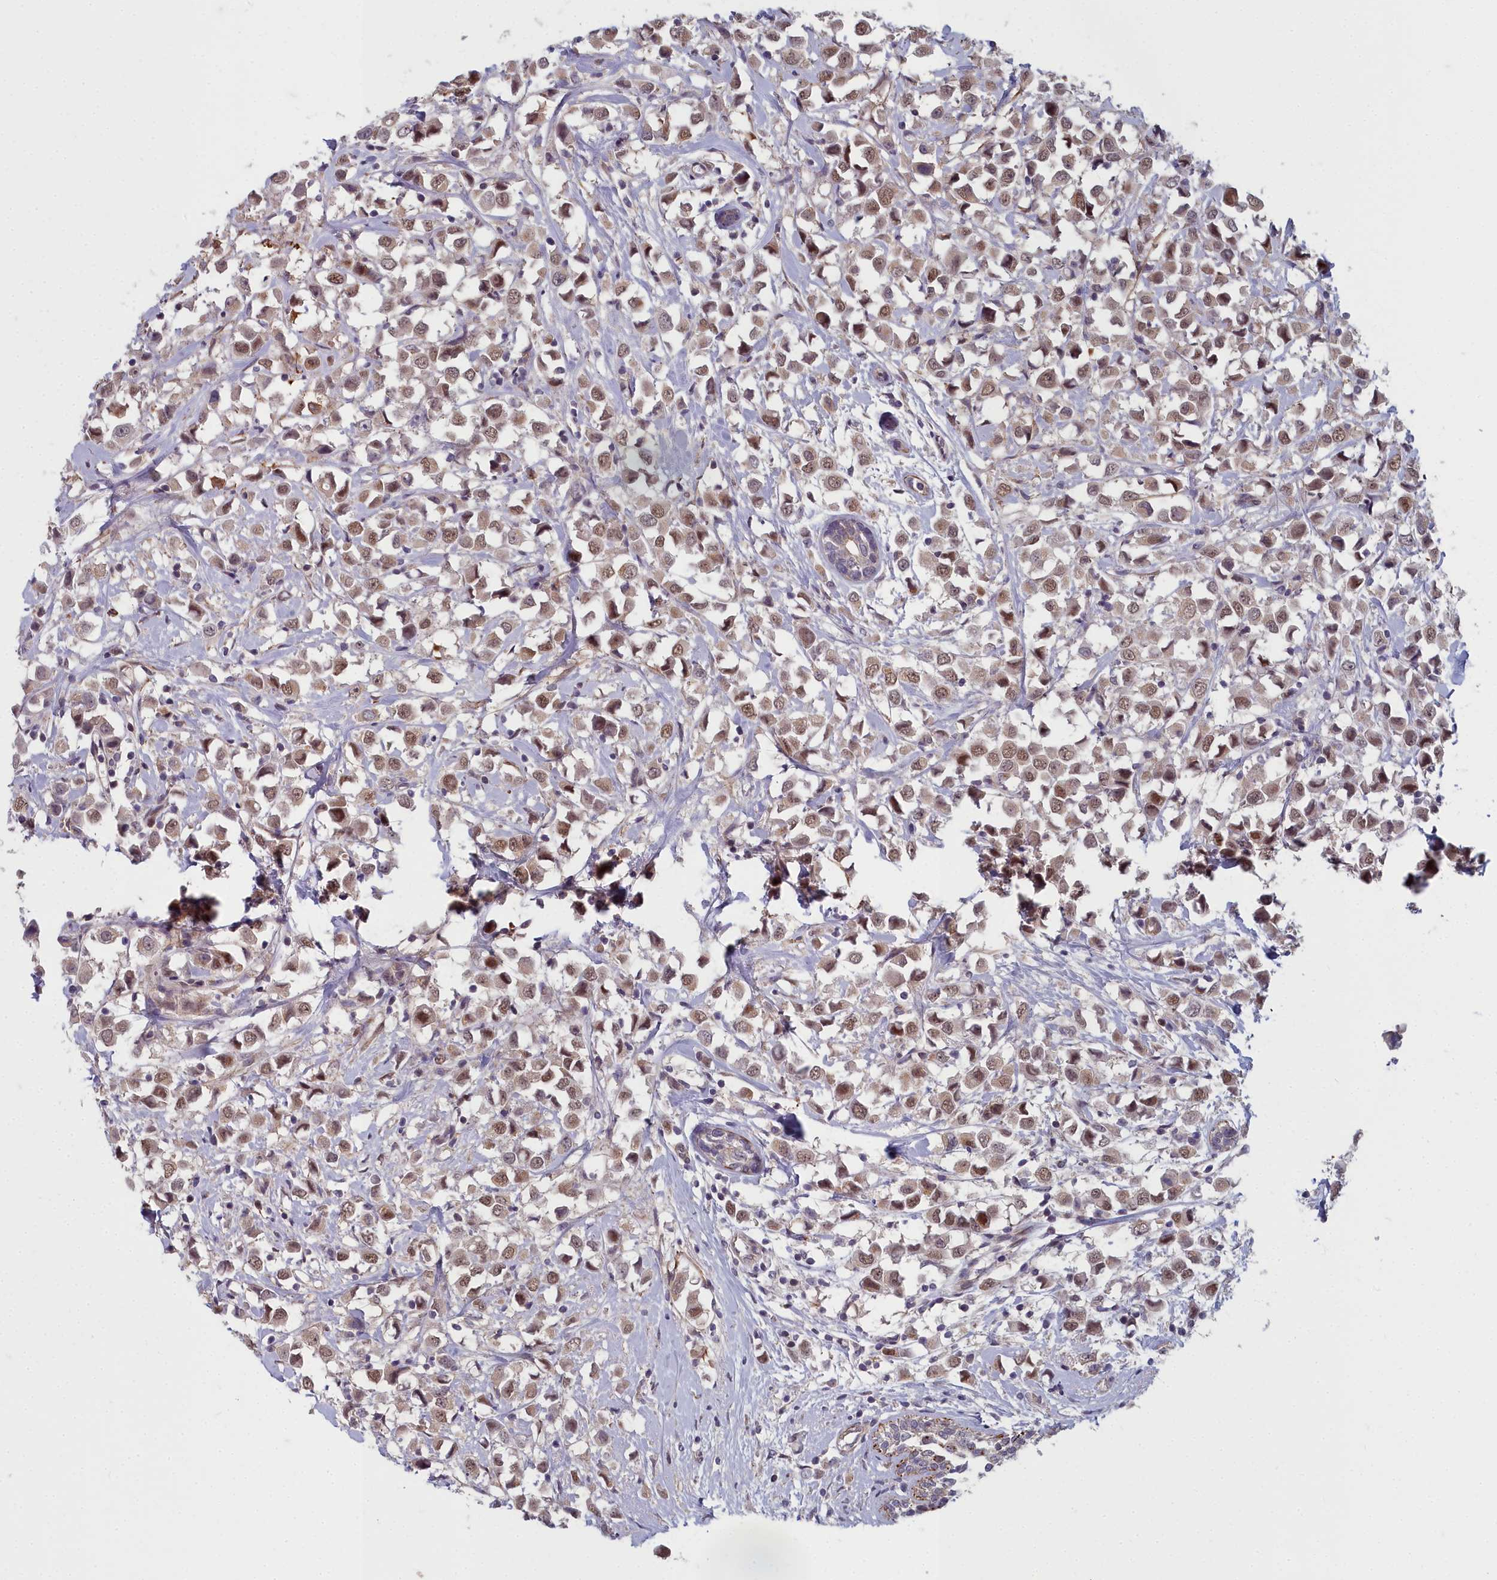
{"staining": {"intensity": "moderate", "quantity": ">75%", "location": "cytoplasmic/membranous,nuclear"}, "tissue": "breast cancer", "cell_type": "Tumor cells", "image_type": "cancer", "snomed": [{"axis": "morphology", "description": "Duct carcinoma"}, {"axis": "topography", "description": "Breast"}], "caption": "This histopathology image exhibits immunohistochemistry staining of human breast cancer, with medium moderate cytoplasmic/membranous and nuclear positivity in approximately >75% of tumor cells.", "gene": "ZNF626", "patient": {"sex": "female", "age": 61}}